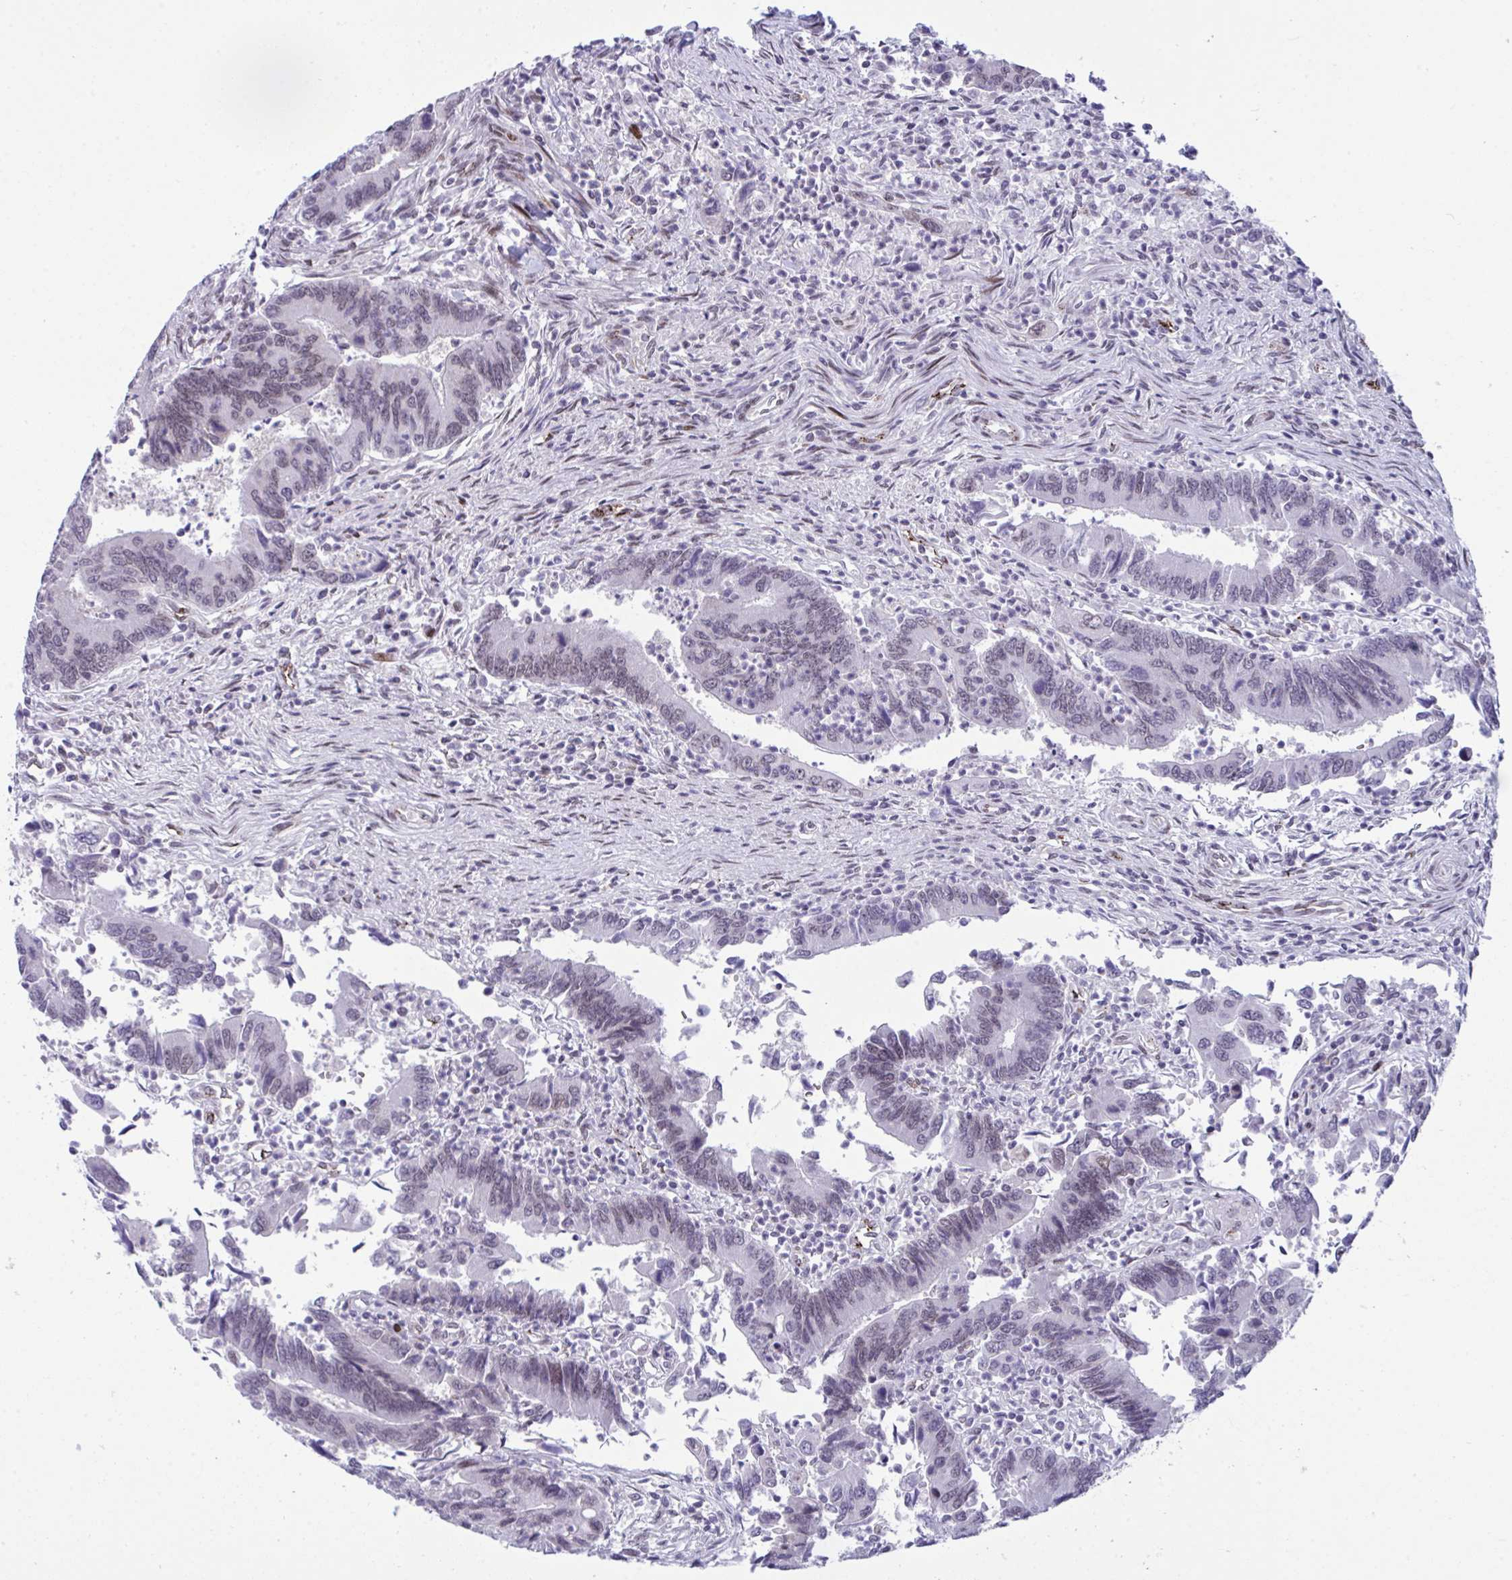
{"staining": {"intensity": "weak", "quantity": "25%-75%", "location": "nuclear"}, "tissue": "colorectal cancer", "cell_type": "Tumor cells", "image_type": "cancer", "snomed": [{"axis": "morphology", "description": "Adenocarcinoma, NOS"}, {"axis": "topography", "description": "Colon"}], "caption": "The image shows staining of colorectal cancer, revealing weak nuclear protein expression (brown color) within tumor cells.", "gene": "ZFHX3", "patient": {"sex": "female", "age": 67}}